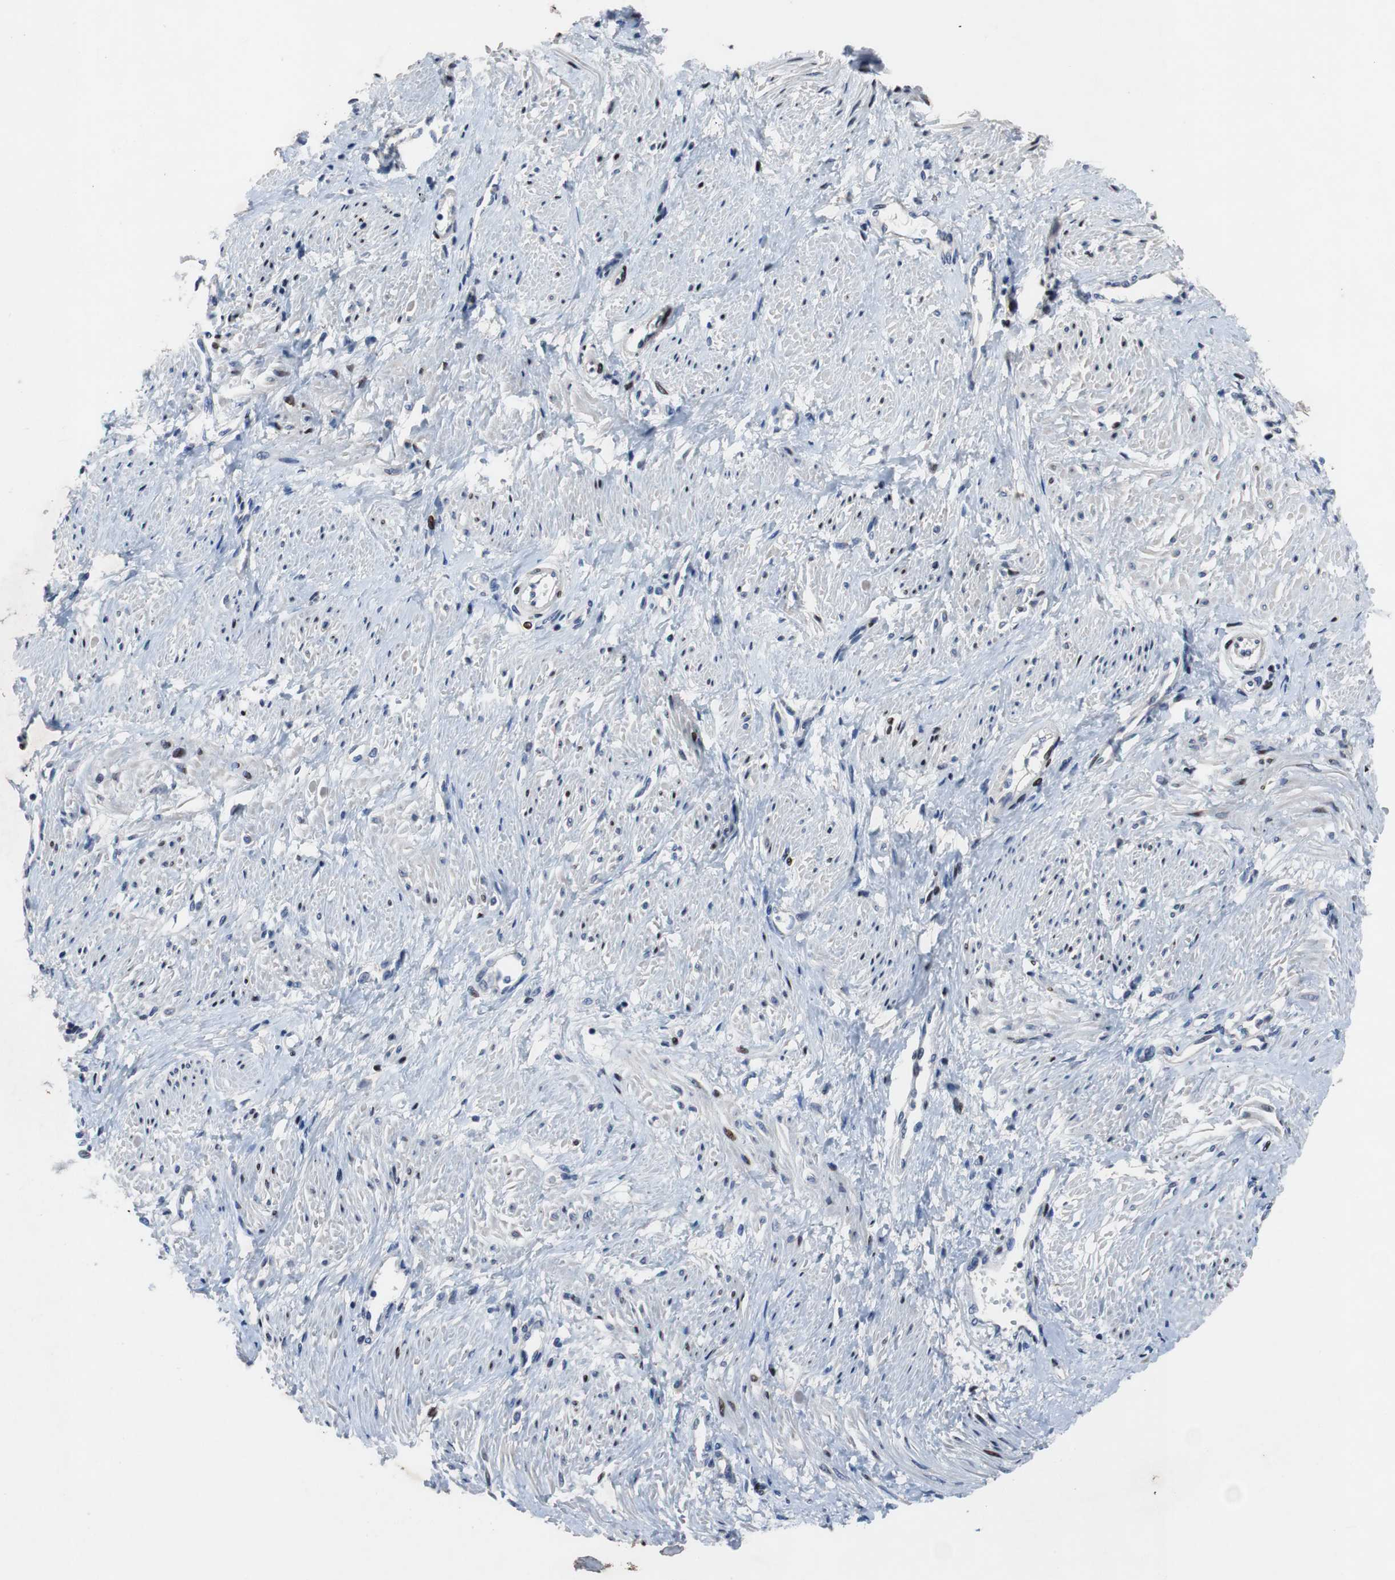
{"staining": {"intensity": "weak", "quantity": "<25%", "location": "nuclear"}, "tissue": "smooth muscle", "cell_type": "Smooth muscle cells", "image_type": "normal", "snomed": [{"axis": "morphology", "description": "Normal tissue, NOS"}, {"axis": "topography", "description": "Smooth muscle"}, {"axis": "topography", "description": "Uterus"}], "caption": "DAB immunohistochemical staining of benign smooth muscle reveals no significant staining in smooth muscle cells.", "gene": "MUTYH", "patient": {"sex": "female", "age": 39}}